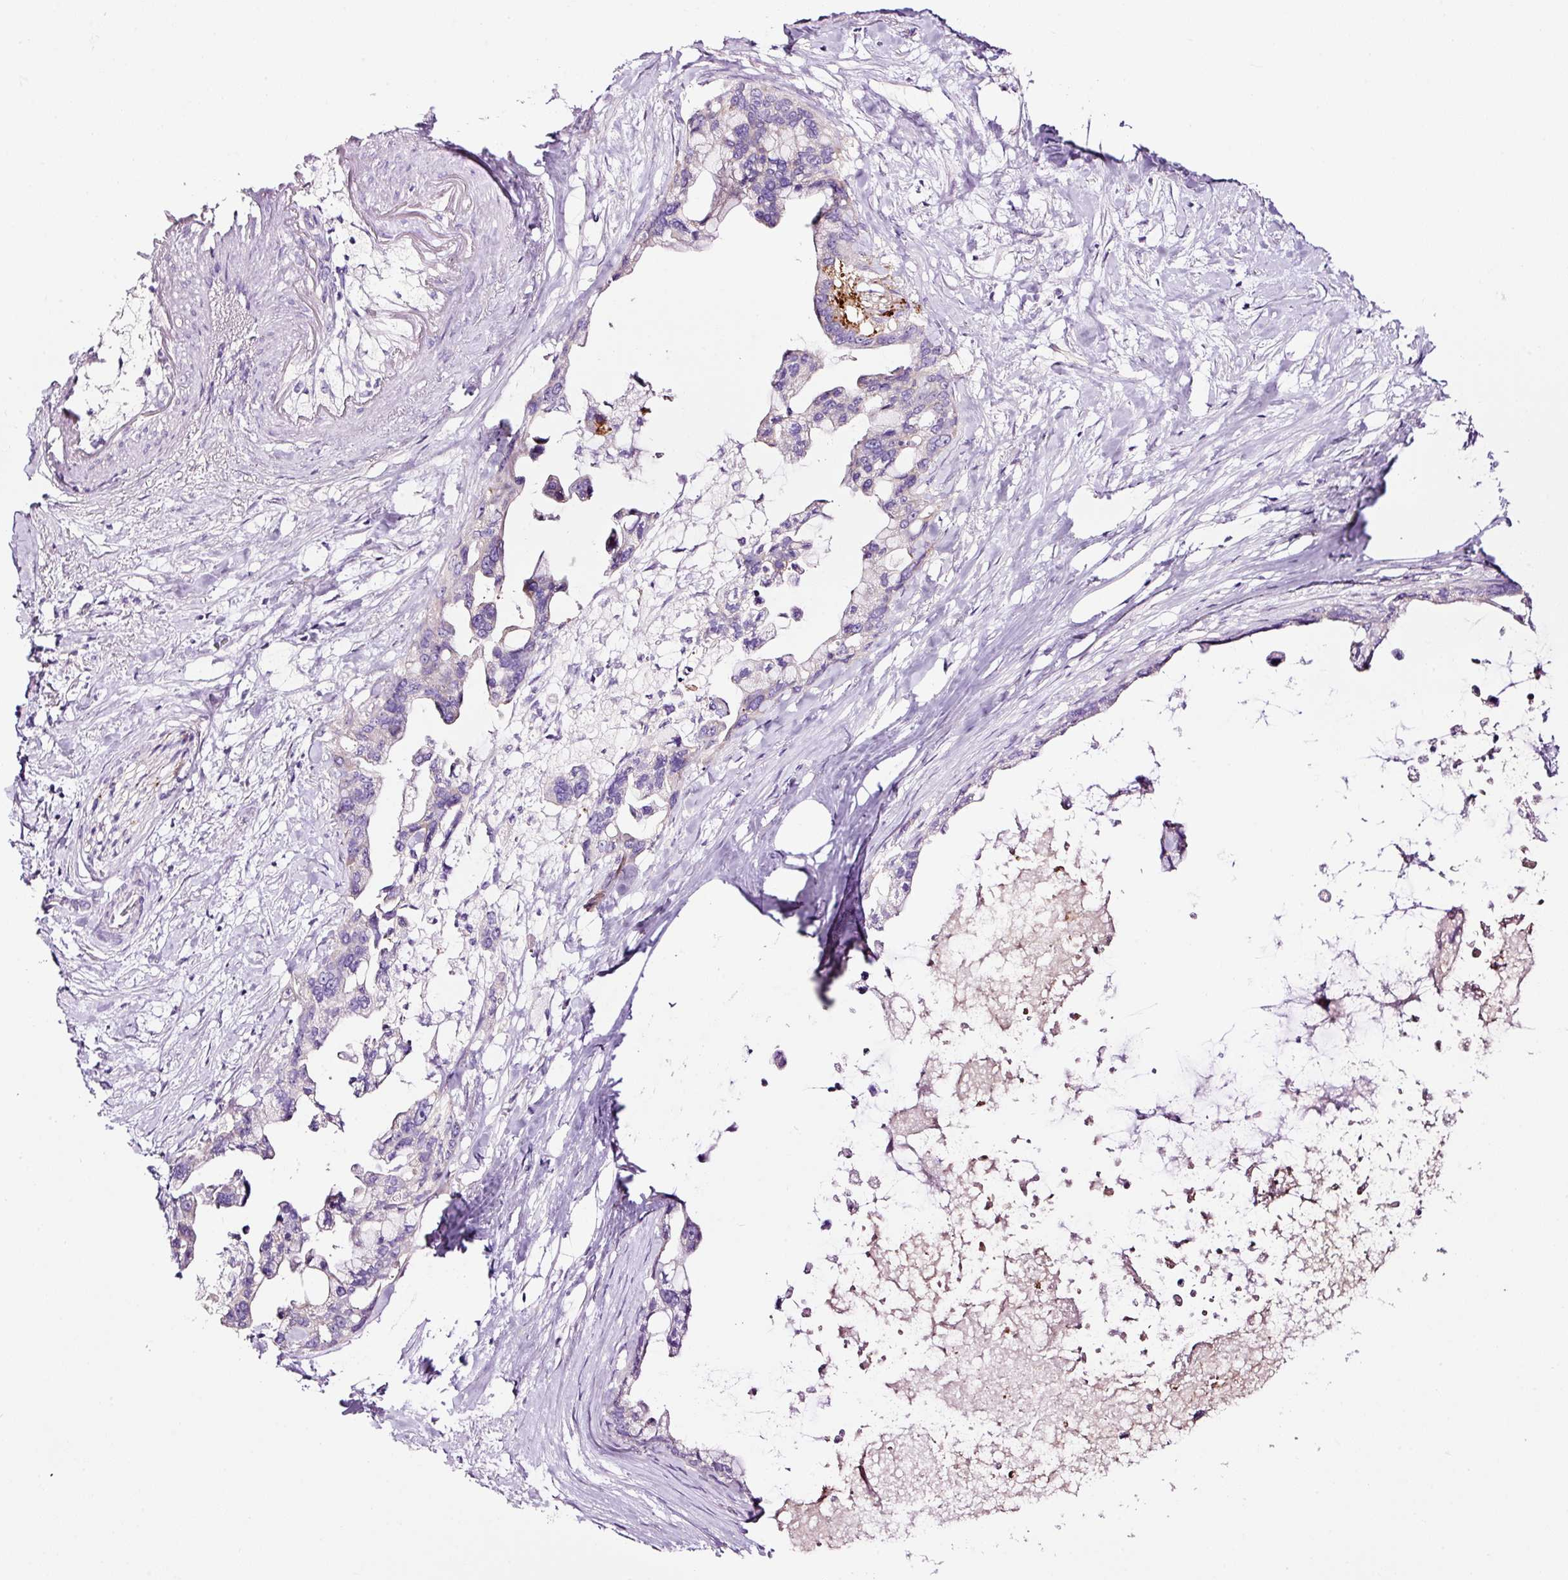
{"staining": {"intensity": "negative", "quantity": "none", "location": "none"}, "tissue": "pancreatic cancer", "cell_type": "Tumor cells", "image_type": "cancer", "snomed": [{"axis": "morphology", "description": "Adenocarcinoma, NOS"}, {"axis": "topography", "description": "Pancreas"}], "caption": "Immunohistochemical staining of pancreatic cancer demonstrates no significant staining in tumor cells. The staining is performed using DAB brown chromogen with nuclei counter-stained in using hematoxylin.", "gene": "PAM", "patient": {"sex": "female", "age": 83}}